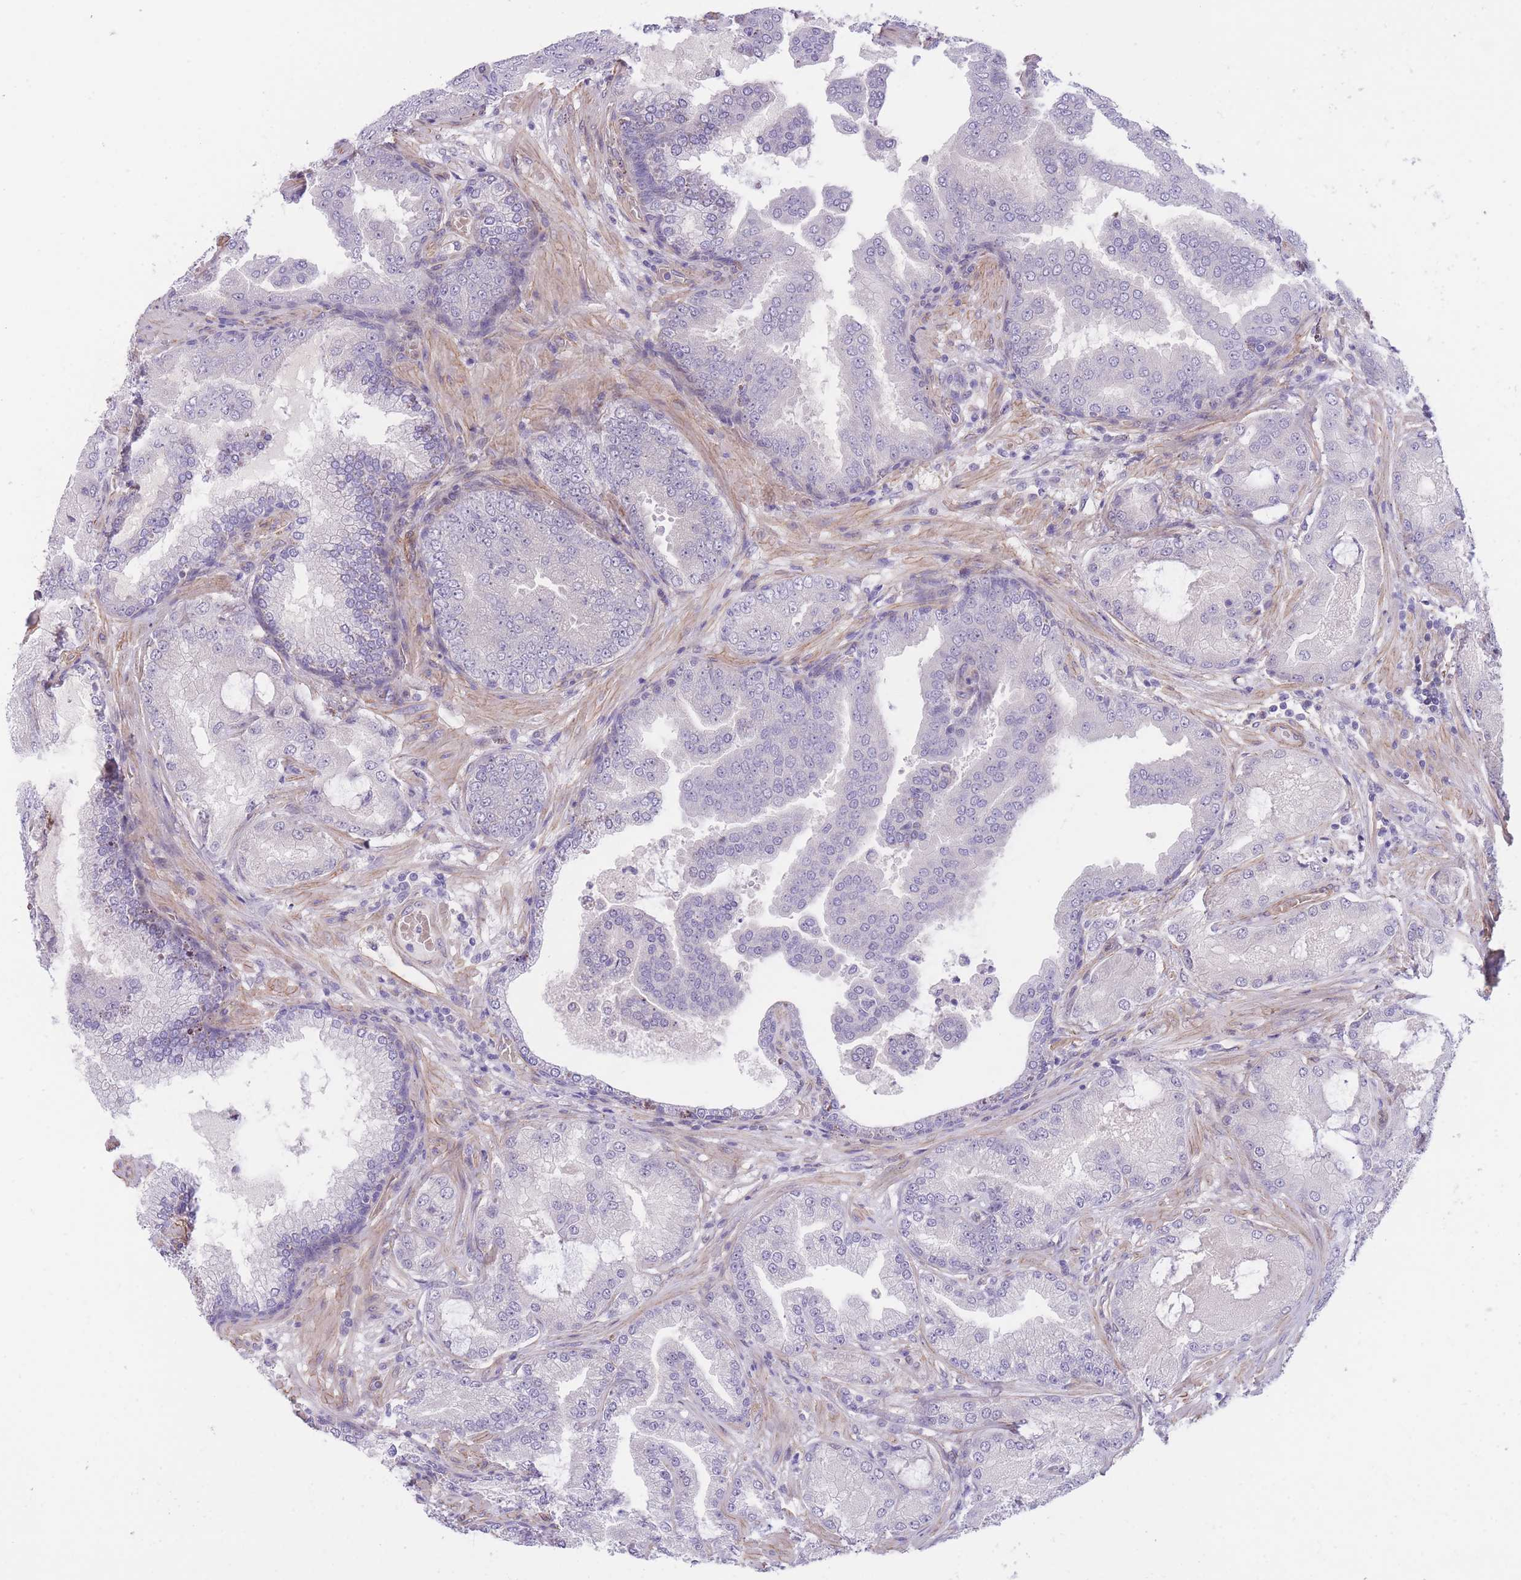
{"staining": {"intensity": "negative", "quantity": "none", "location": "none"}, "tissue": "prostate cancer", "cell_type": "Tumor cells", "image_type": "cancer", "snomed": [{"axis": "morphology", "description": "Adenocarcinoma, High grade"}, {"axis": "topography", "description": "Prostate"}], "caption": "Immunohistochemical staining of human prostate high-grade adenocarcinoma shows no significant staining in tumor cells.", "gene": "QTRT1", "patient": {"sex": "male", "age": 68}}